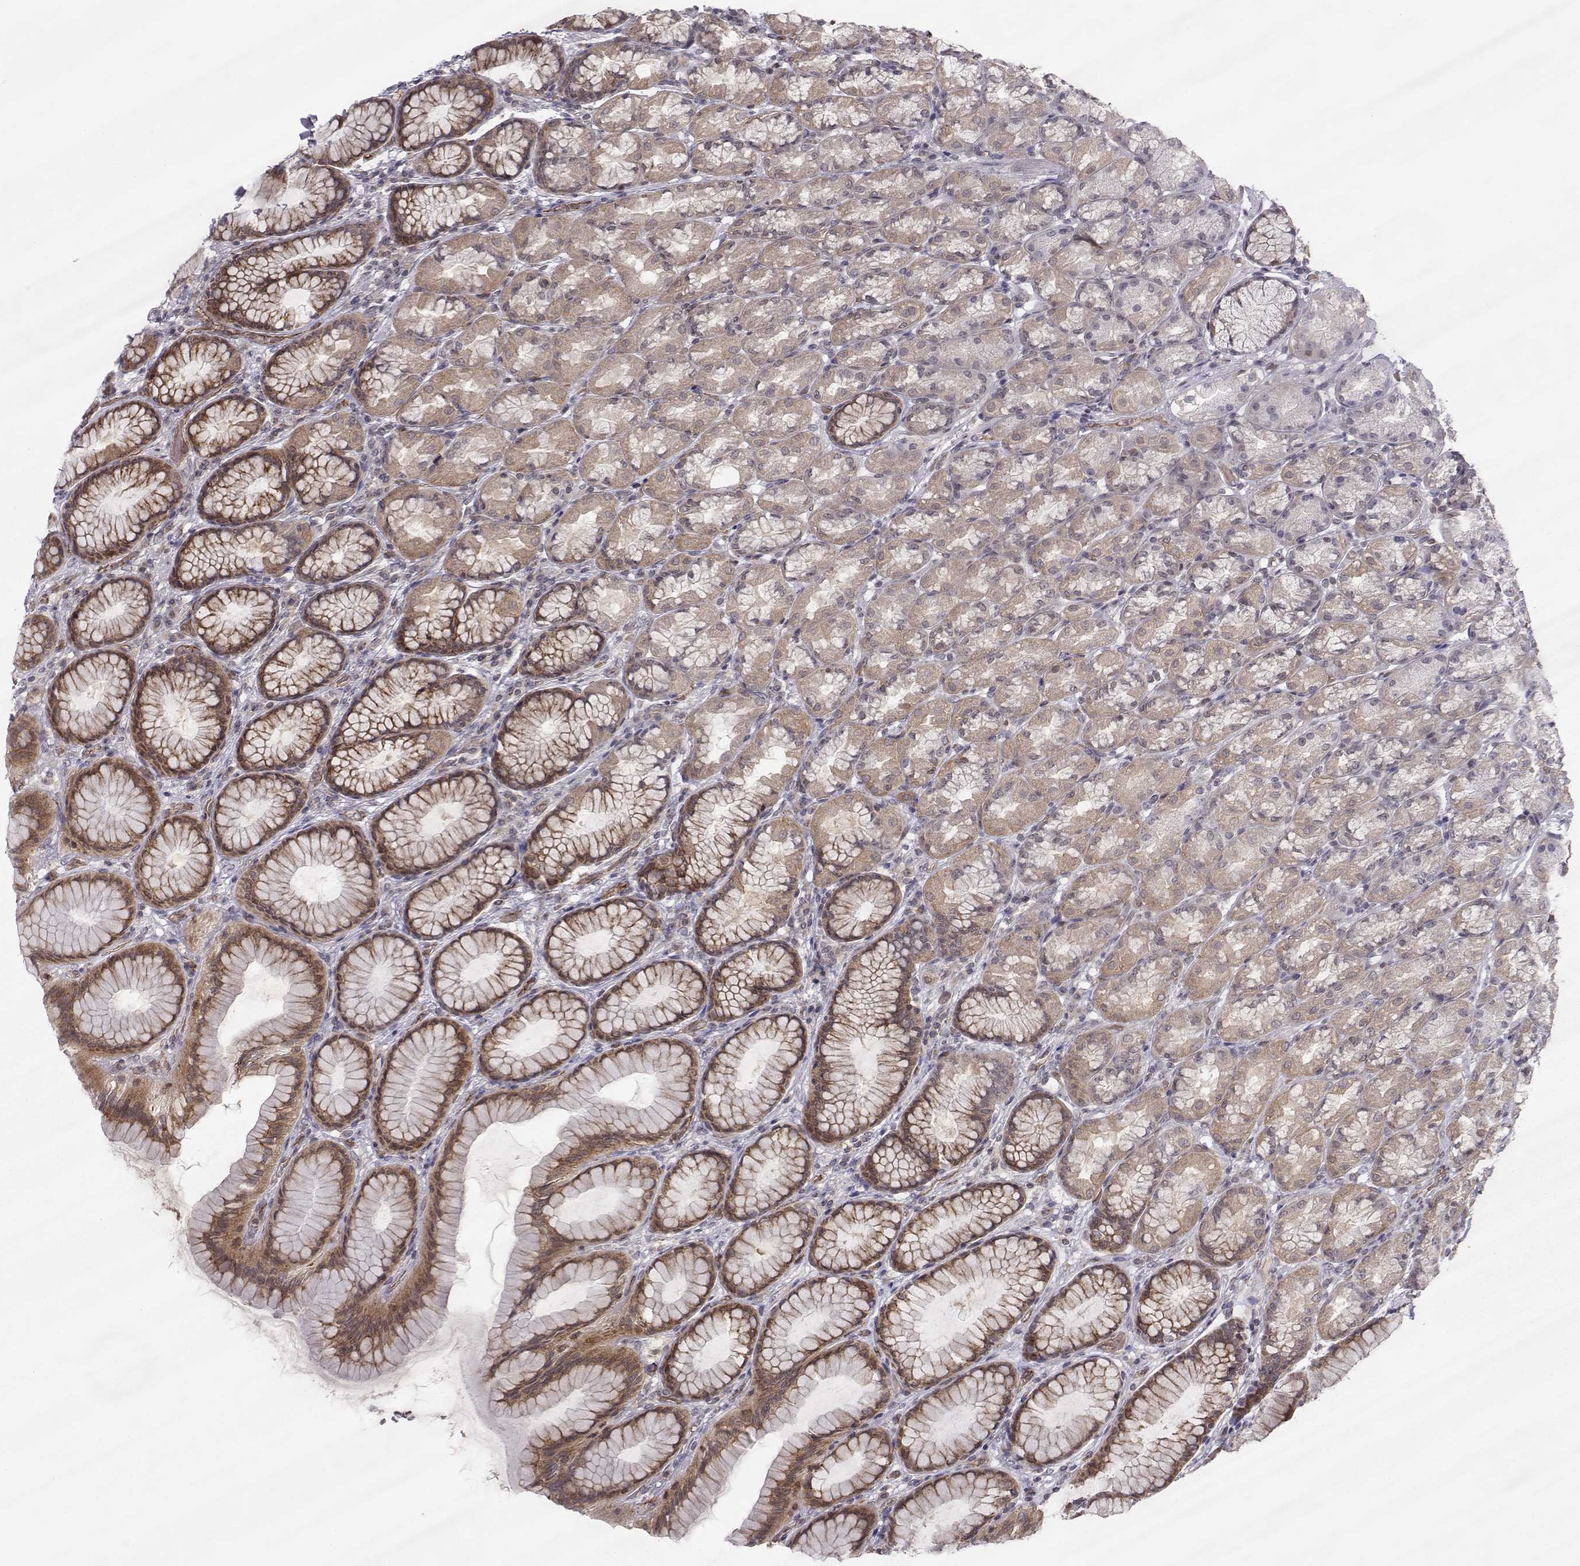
{"staining": {"intensity": "moderate", "quantity": "25%-75%", "location": "cytoplasmic/membranous"}, "tissue": "stomach", "cell_type": "Glandular cells", "image_type": "normal", "snomed": [{"axis": "morphology", "description": "Normal tissue, NOS"}, {"axis": "morphology", "description": "Adenocarcinoma, NOS"}, {"axis": "topography", "description": "Stomach"}], "caption": "A medium amount of moderate cytoplasmic/membranous staining is seen in about 25%-75% of glandular cells in normal stomach.", "gene": "KIF13B", "patient": {"sex": "female", "age": 79}}